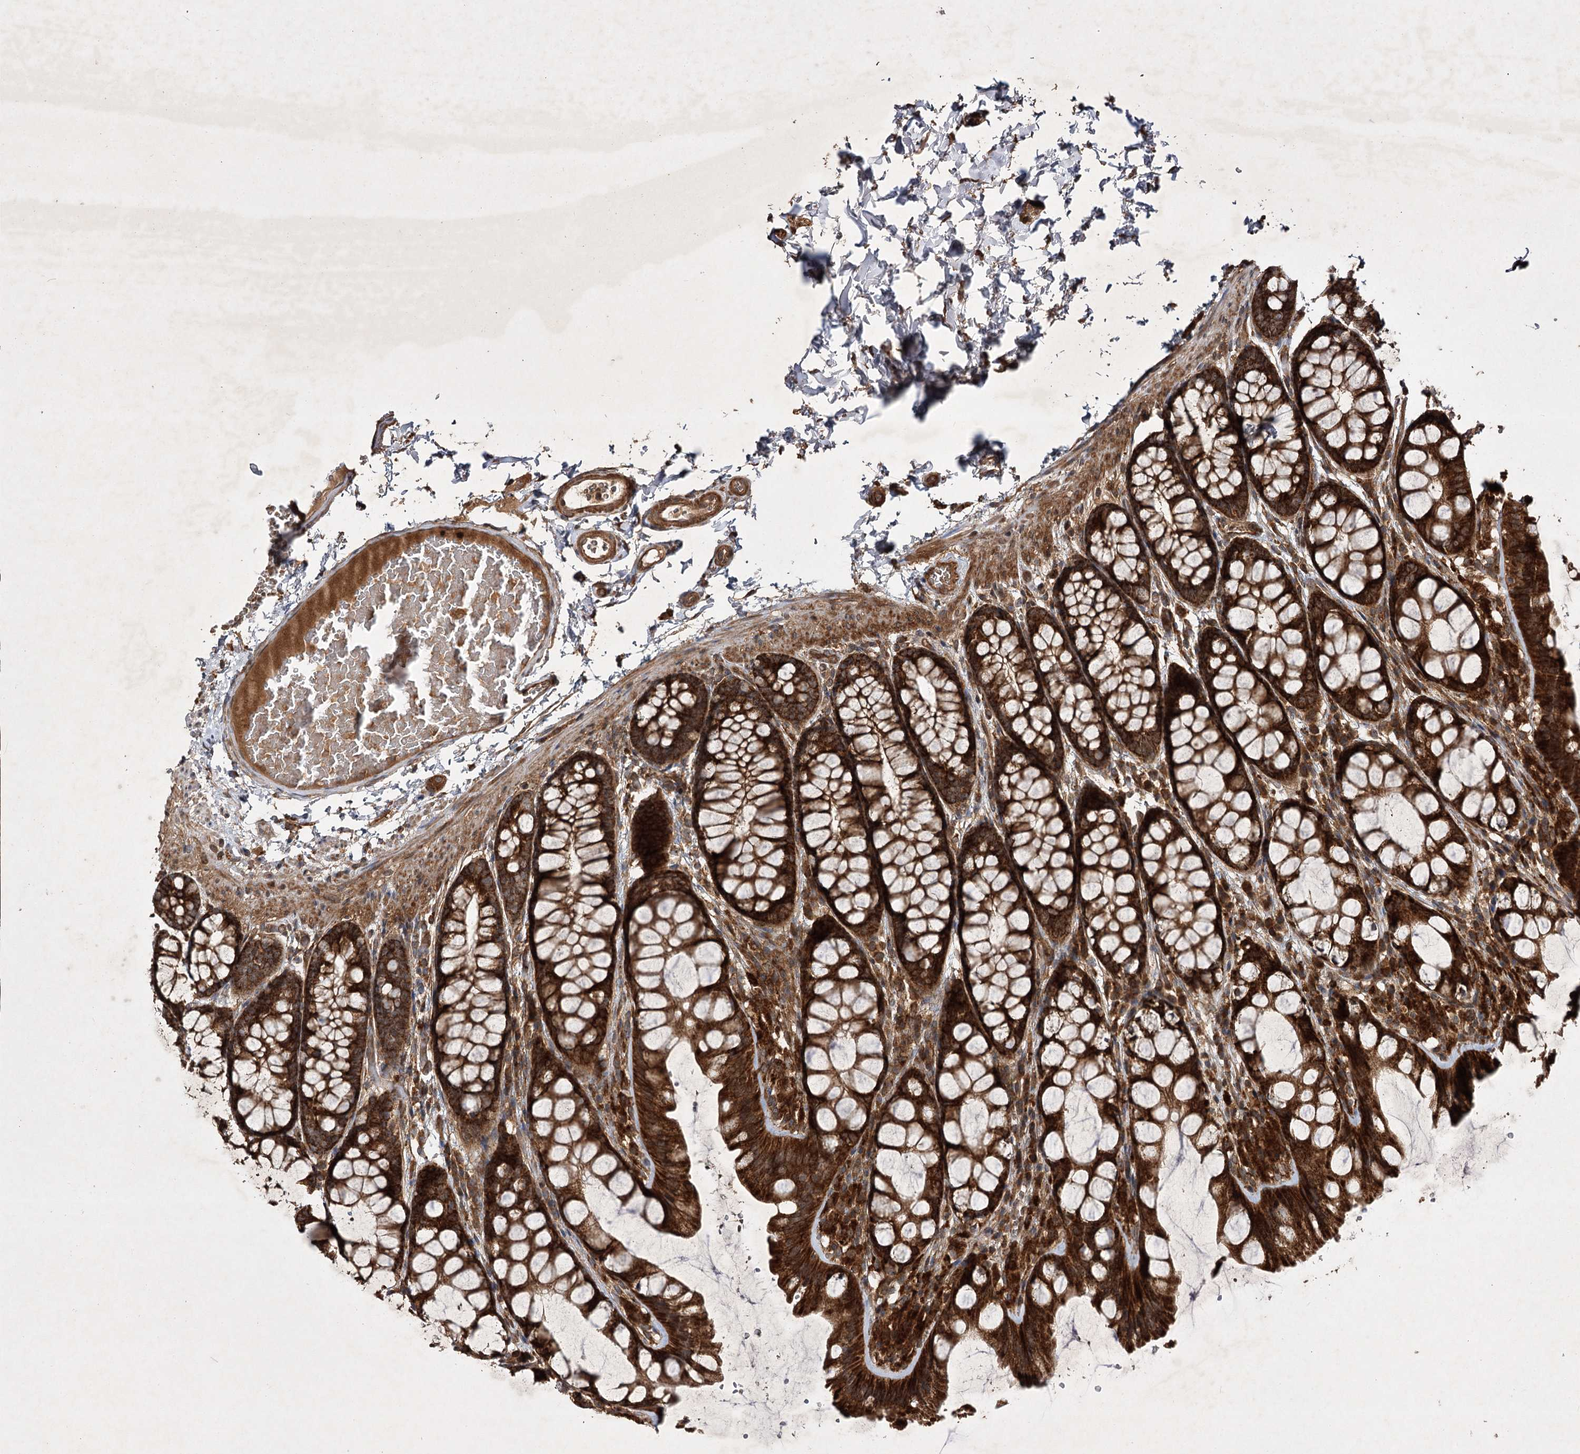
{"staining": {"intensity": "moderate", "quantity": ">75%", "location": "cytoplasmic/membranous"}, "tissue": "colon", "cell_type": "Endothelial cells", "image_type": "normal", "snomed": [{"axis": "morphology", "description": "Normal tissue, NOS"}, {"axis": "topography", "description": "Colon"}], "caption": "Moderate cytoplasmic/membranous expression is identified in about >75% of endothelial cells in unremarkable colon. (Brightfield microscopy of DAB IHC at high magnification).", "gene": "DNAJC13", "patient": {"sex": "male", "age": 47}}